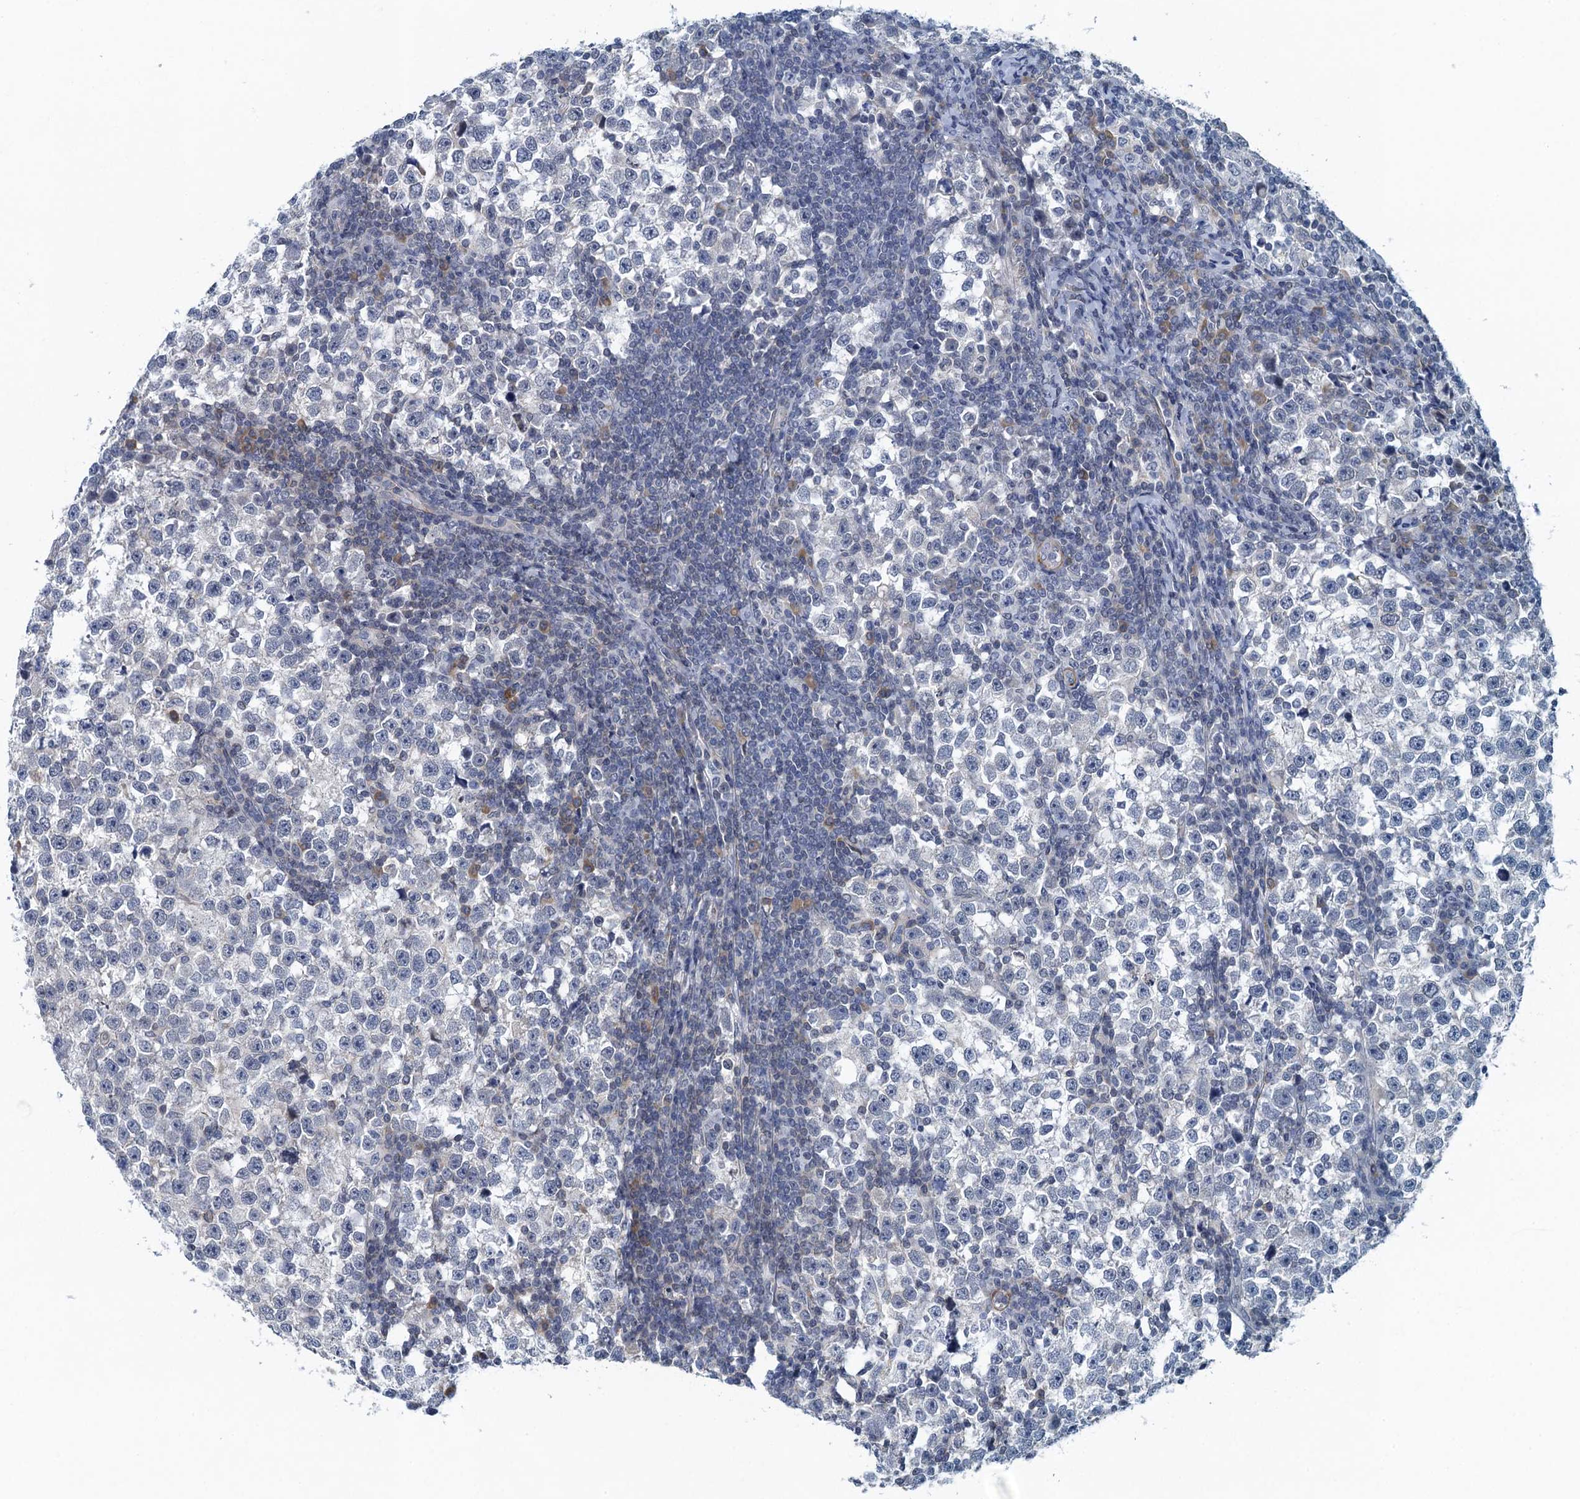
{"staining": {"intensity": "negative", "quantity": "none", "location": "none"}, "tissue": "testis cancer", "cell_type": "Tumor cells", "image_type": "cancer", "snomed": [{"axis": "morphology", "description": "Normal tissue, NOS"}, {"axis": "morphology", "description": "Seminoma, NOS"}, {"axis": "topography", "description": "Testis"}], "caption": "Immunohistochemistry (IHC) of human testis cancer demonstrates no positivity in tumor cells.", "gene": "ALG2", "patient": {"sex": "male", "age": 43}}